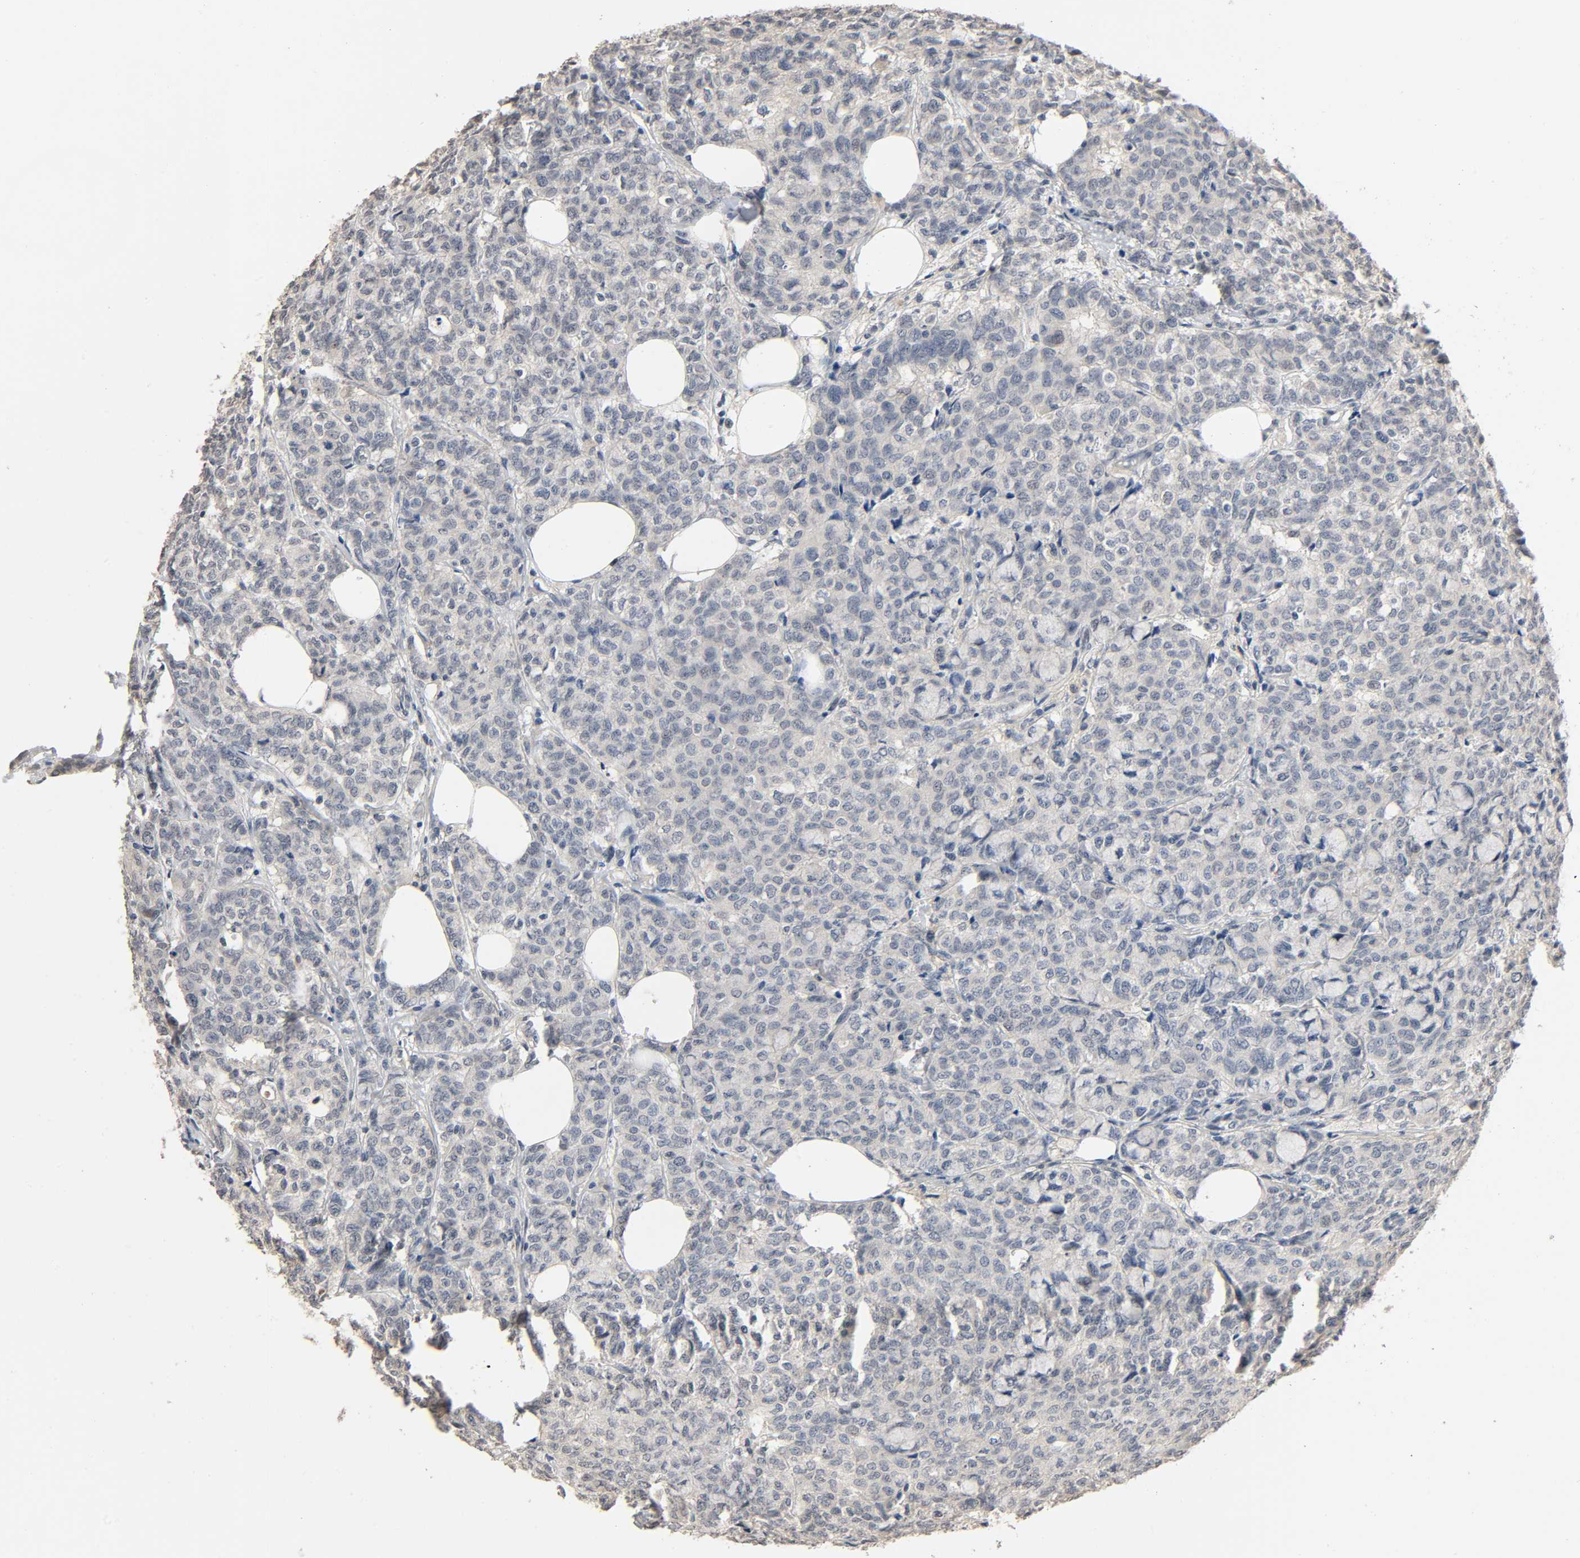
{"staining": {"intensity": "negative", "quantity": "none", "location": "none"}, "tissue": "breast cancer", "cell_type": "Tumor cells", "image_type": "cancer", "snomed": [{"axis": "morphology", "description": "Lobular carcinoma"}, {"axis": "topography", "description": "Breast"}], "caption": "This is an immunohistochemistry (IHC) micrograph of human lobular carcinoma (breast). There is no expression in tumor cells.", "gene": "MAGEA8", "patient": {"sex": "female", "age": 60}}